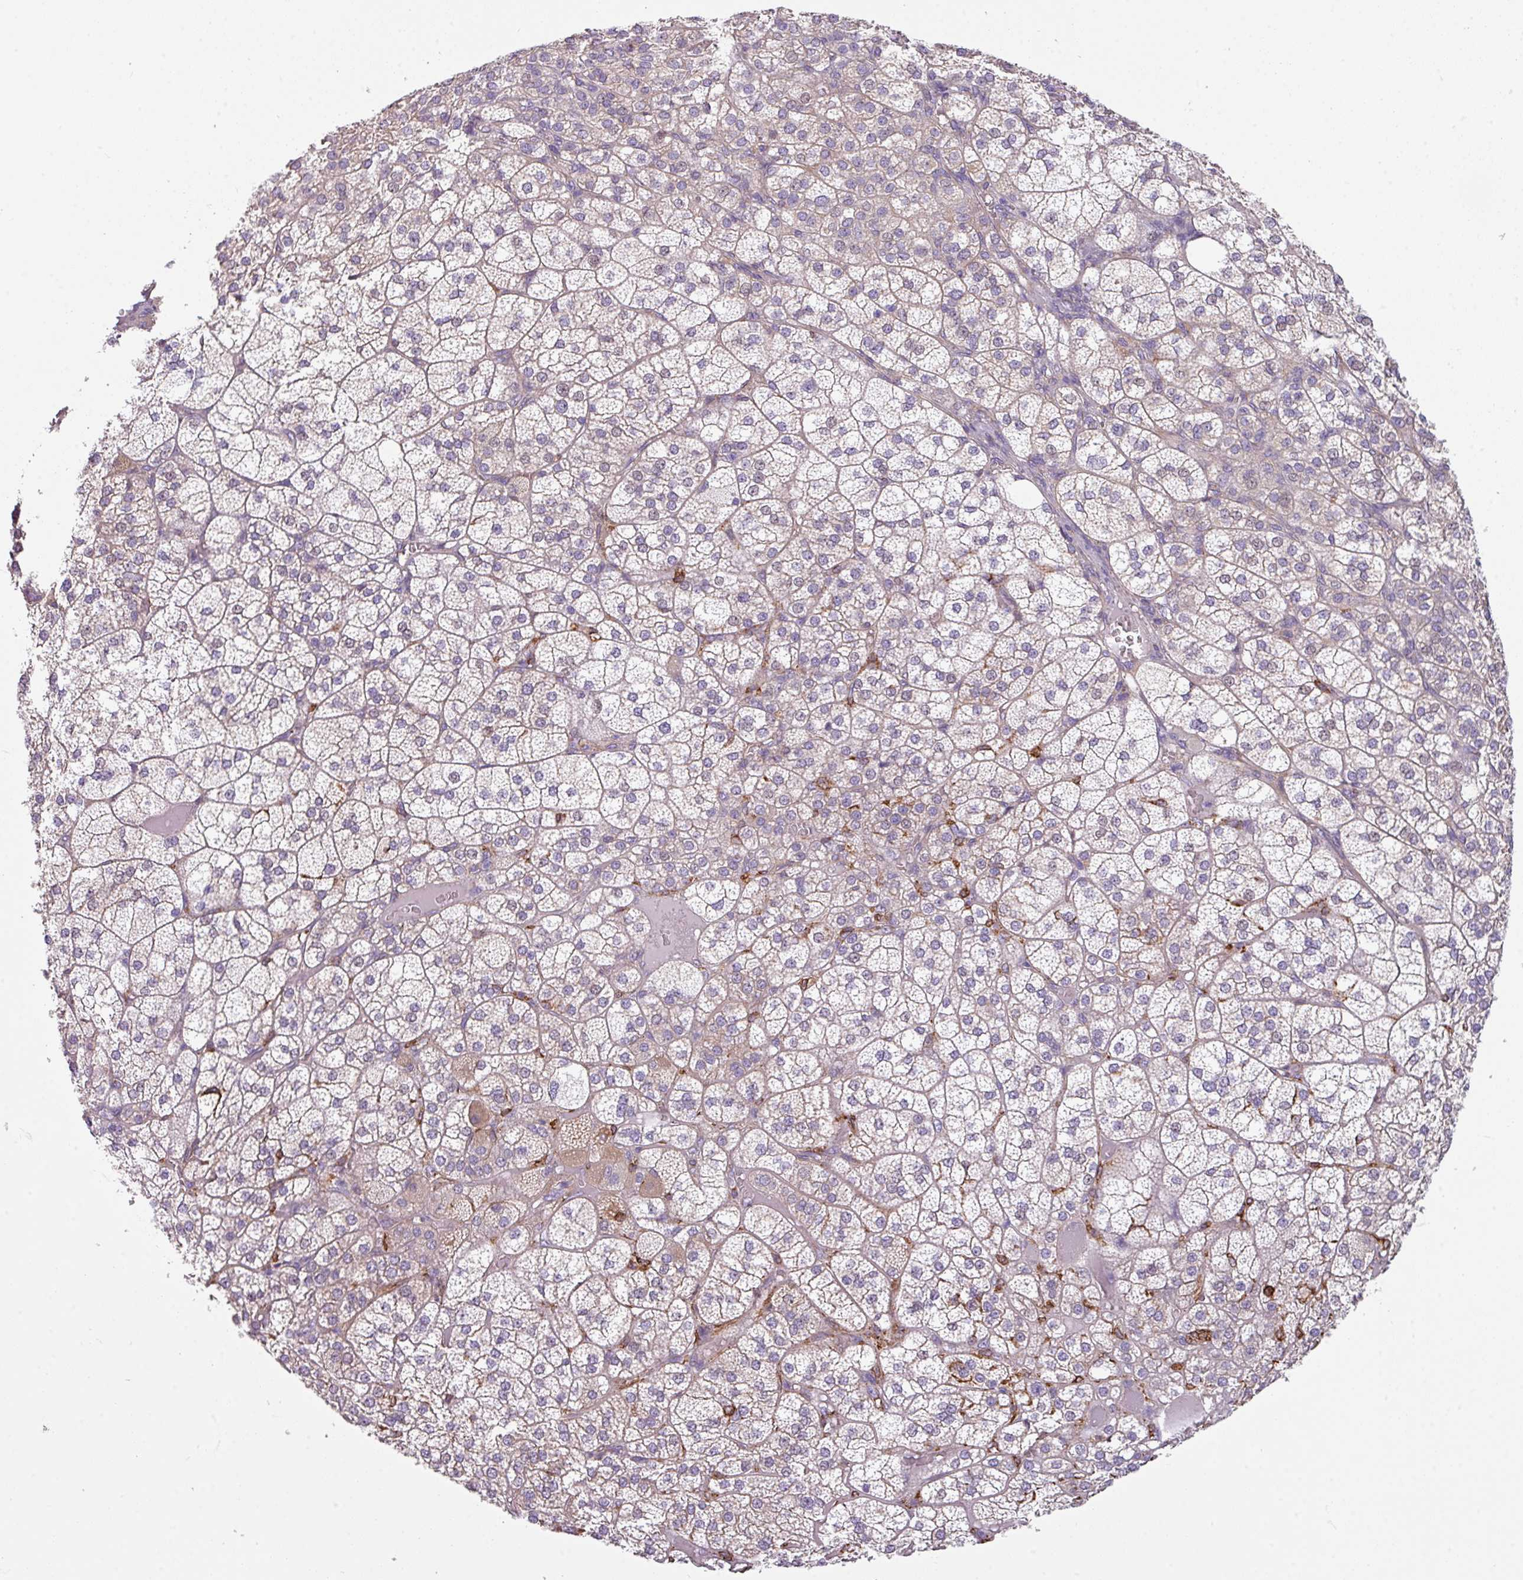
{"staining": {"intensity": "moderate", "quantity": "25%-75%", "location": "cytoplasmic/membranous"}, "tissue": "adrenal gland", "cell_type": "Glandular cells", "image_type": "normal", "snomed": [{"axis": "morphology", "description": "Normal tissue, NOS"}, {"axis": "topography", "description": "Adrenal gland"}], "caption": "Immunohistochemical staining of unremarkable adrenal gland displays moderate cytoplasmic/membranous protein staining in approximately 25%-75% of glandular cells.", "gene": "BUD23", "patient": {"sex": "female", "age": 60}}